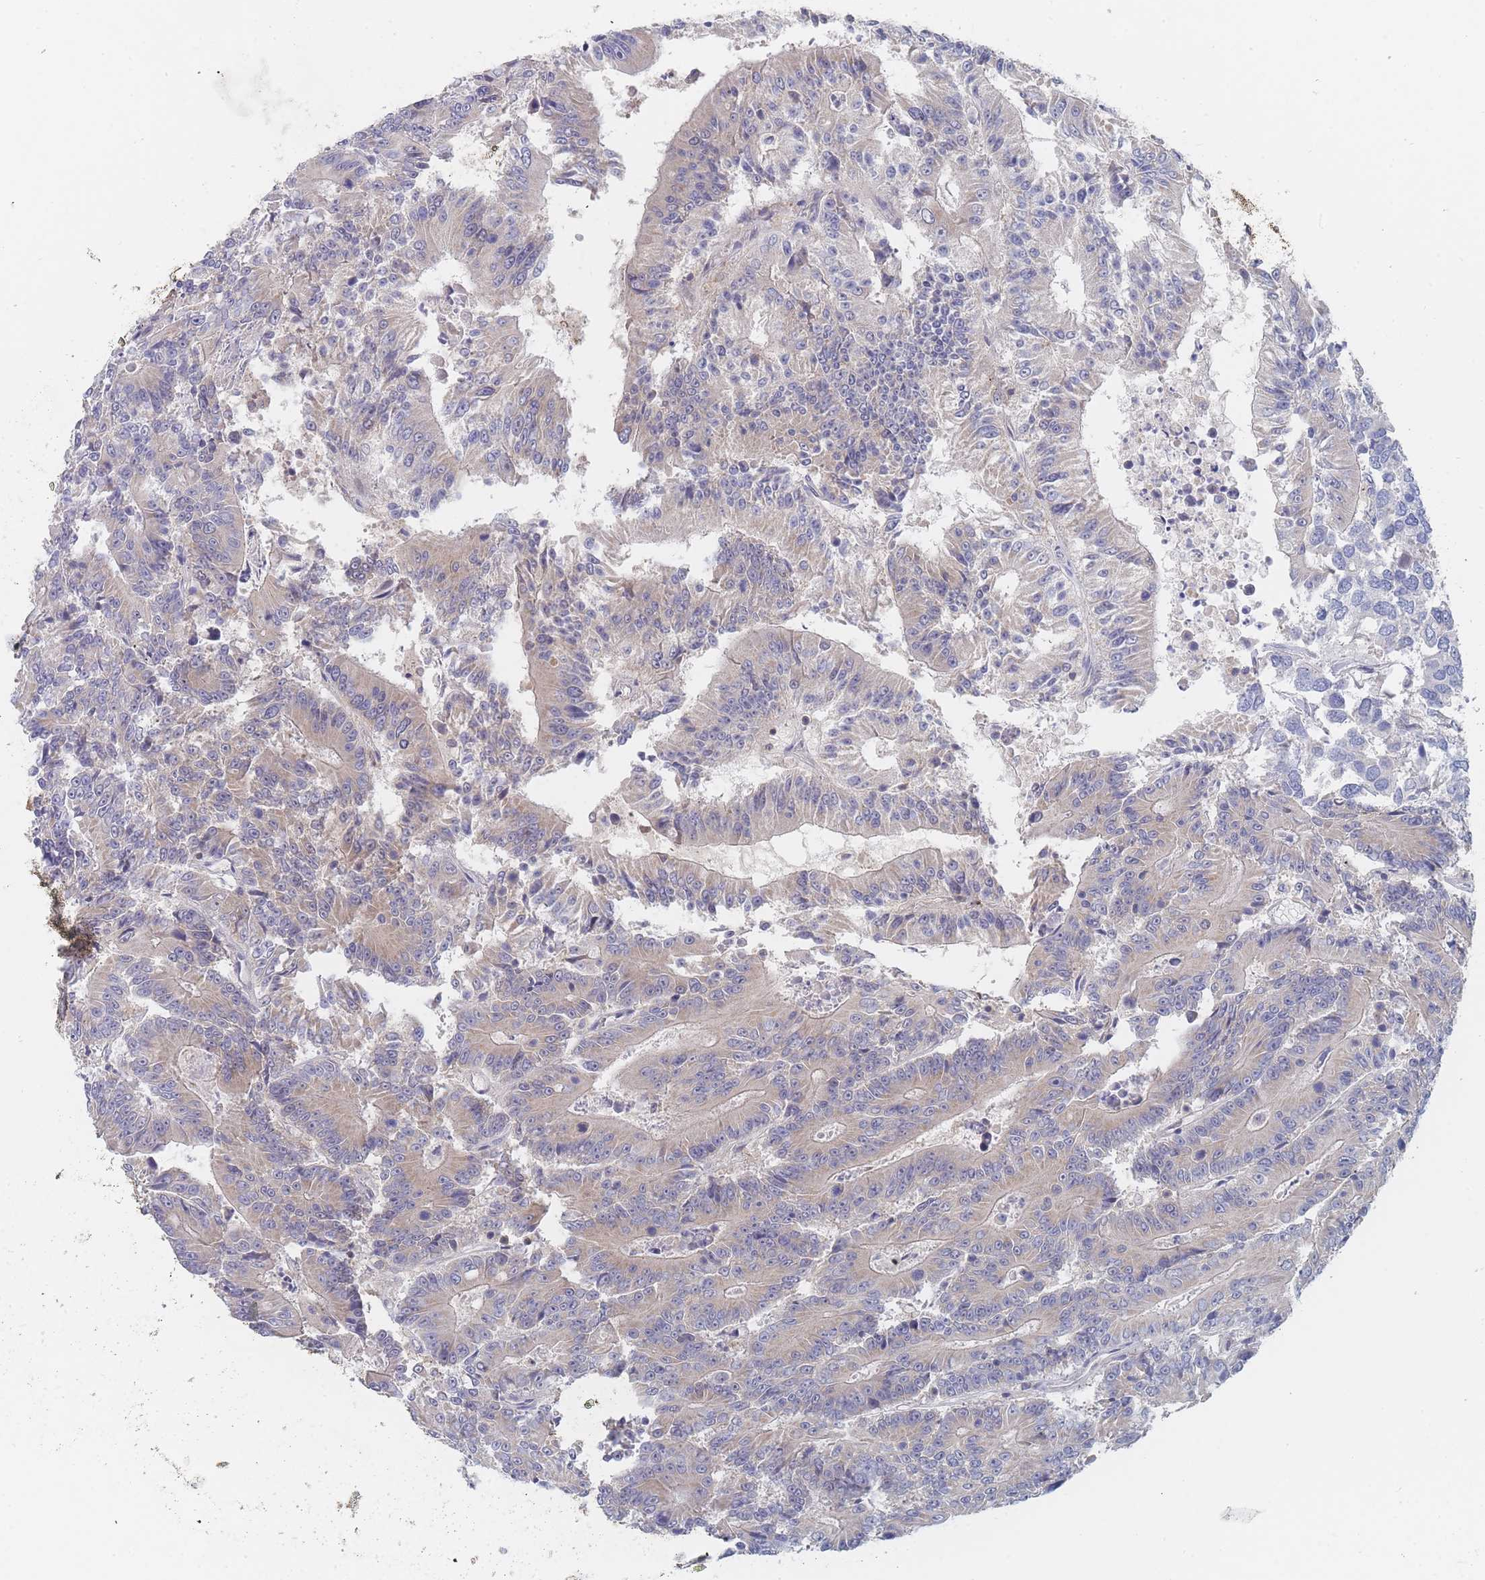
{"staining": {"intensity": "weak", "quantity": "25%-75%", "location": "cytoplasmic/membranous"}, "tissue": "colorectal cancer", "cell_type": "Tumor cells", "image_type": "cancer", "snomed": [{"axis": "morphology", "description": "Adenocarcinoma, NOS"}, {"axis": "topography", "description": "Colon"}], "caption": "Immunohistochemistry micrograph of neoplastic tissue: human adenocarcinoma (colorectal) stained using immunohistochemistry (IHC) reveals low levels of weak protein expression localized specifically in the cytoplasmic/membranous of tumor cells, appearing as a cytoplasmic/membranous brown color.", "gene": "PPP6C", "patient": {"sex": "male", "age": 83}}